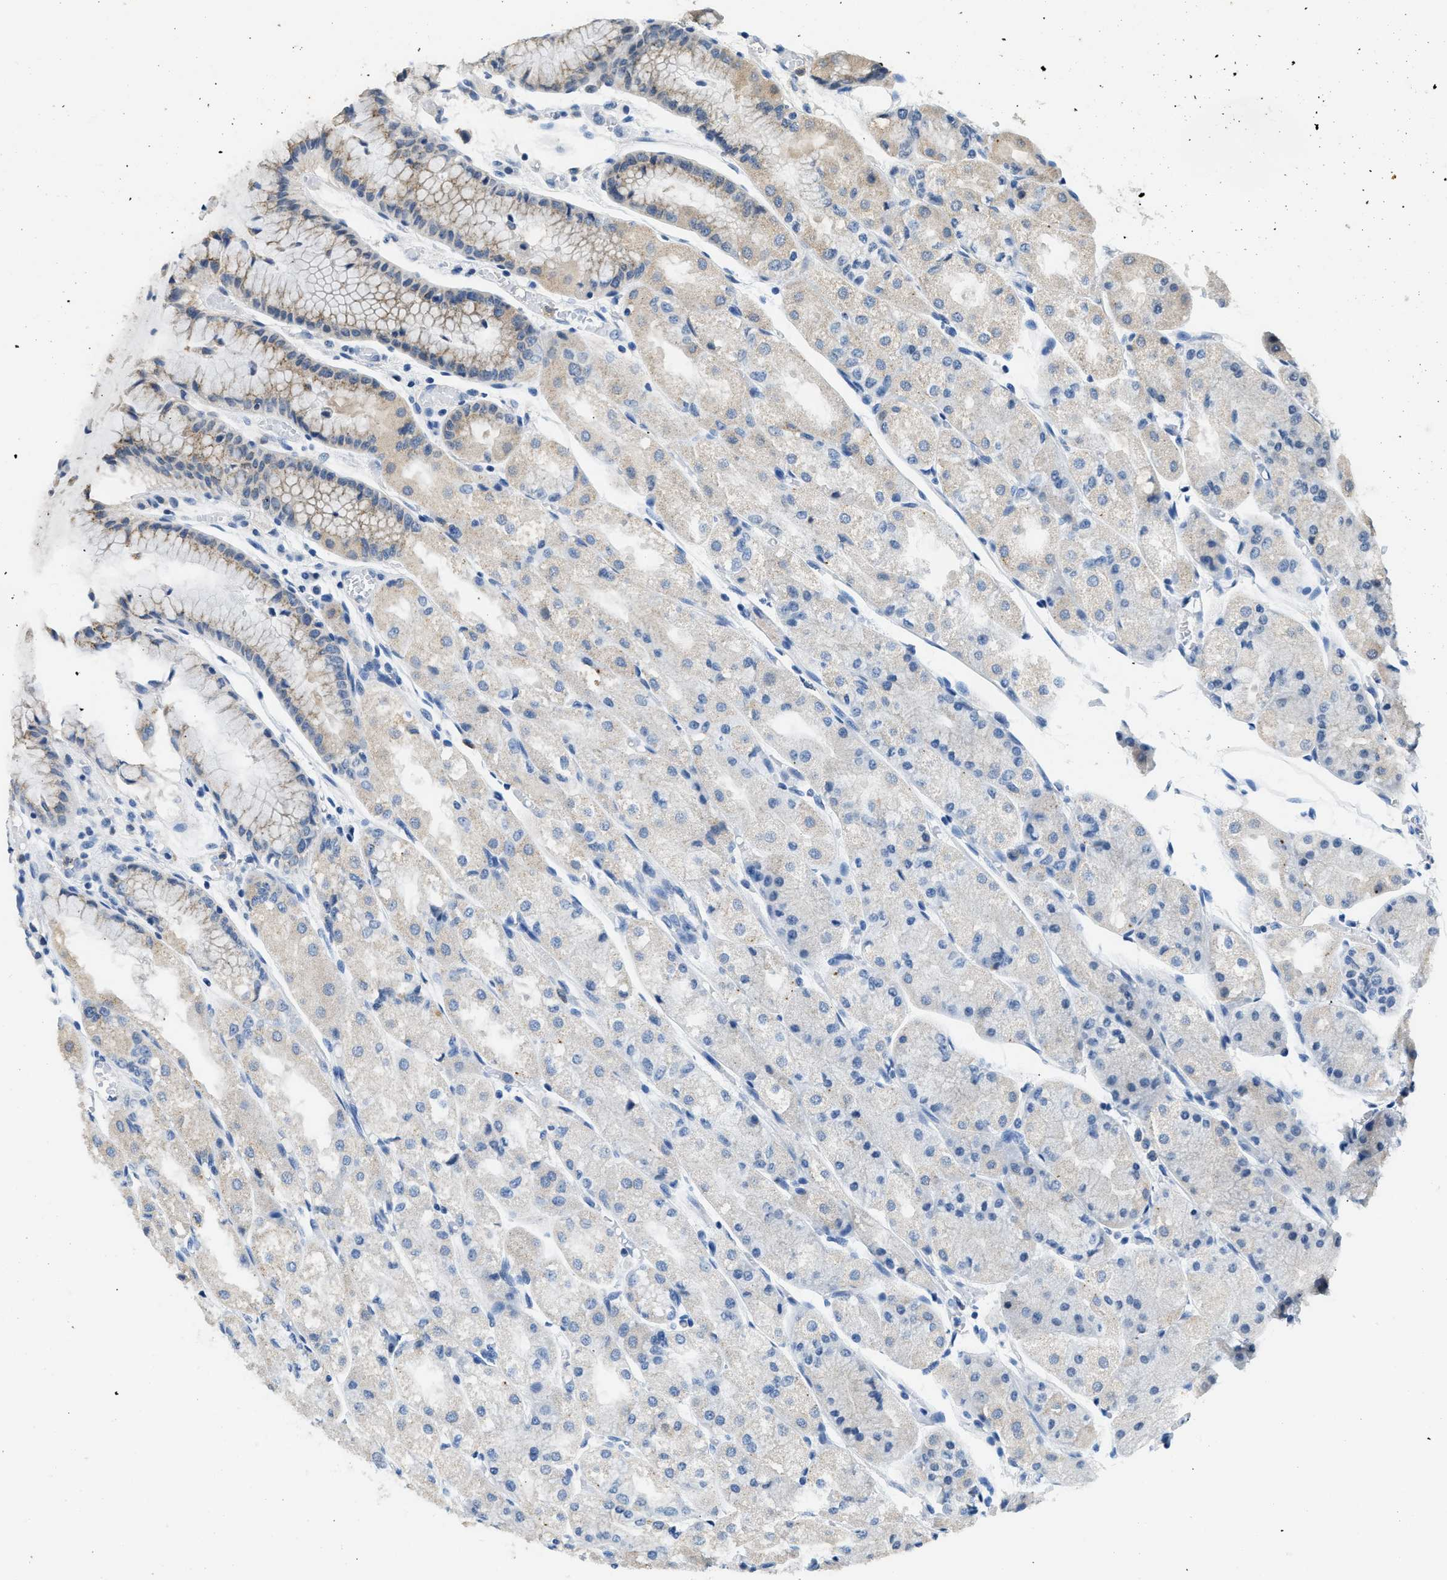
{"staining": {"intensity": "weak", "quantity": "<25%", "location": "cytoplasmic/membranous"}, "tissue": "stomach", "cell_type": "Glandular cells", "image_type": "normal", "snomed": [{"axis": "morphology", "description": "Normal tissue, NOS"}, {"axis": "topography", "description": "Stomach, upper"}], "caption": "The image exhibits no significant expression in glandular cells of stomach.", "gene": "TOMM34", "patient": {"sex": "male", "age": 72}}